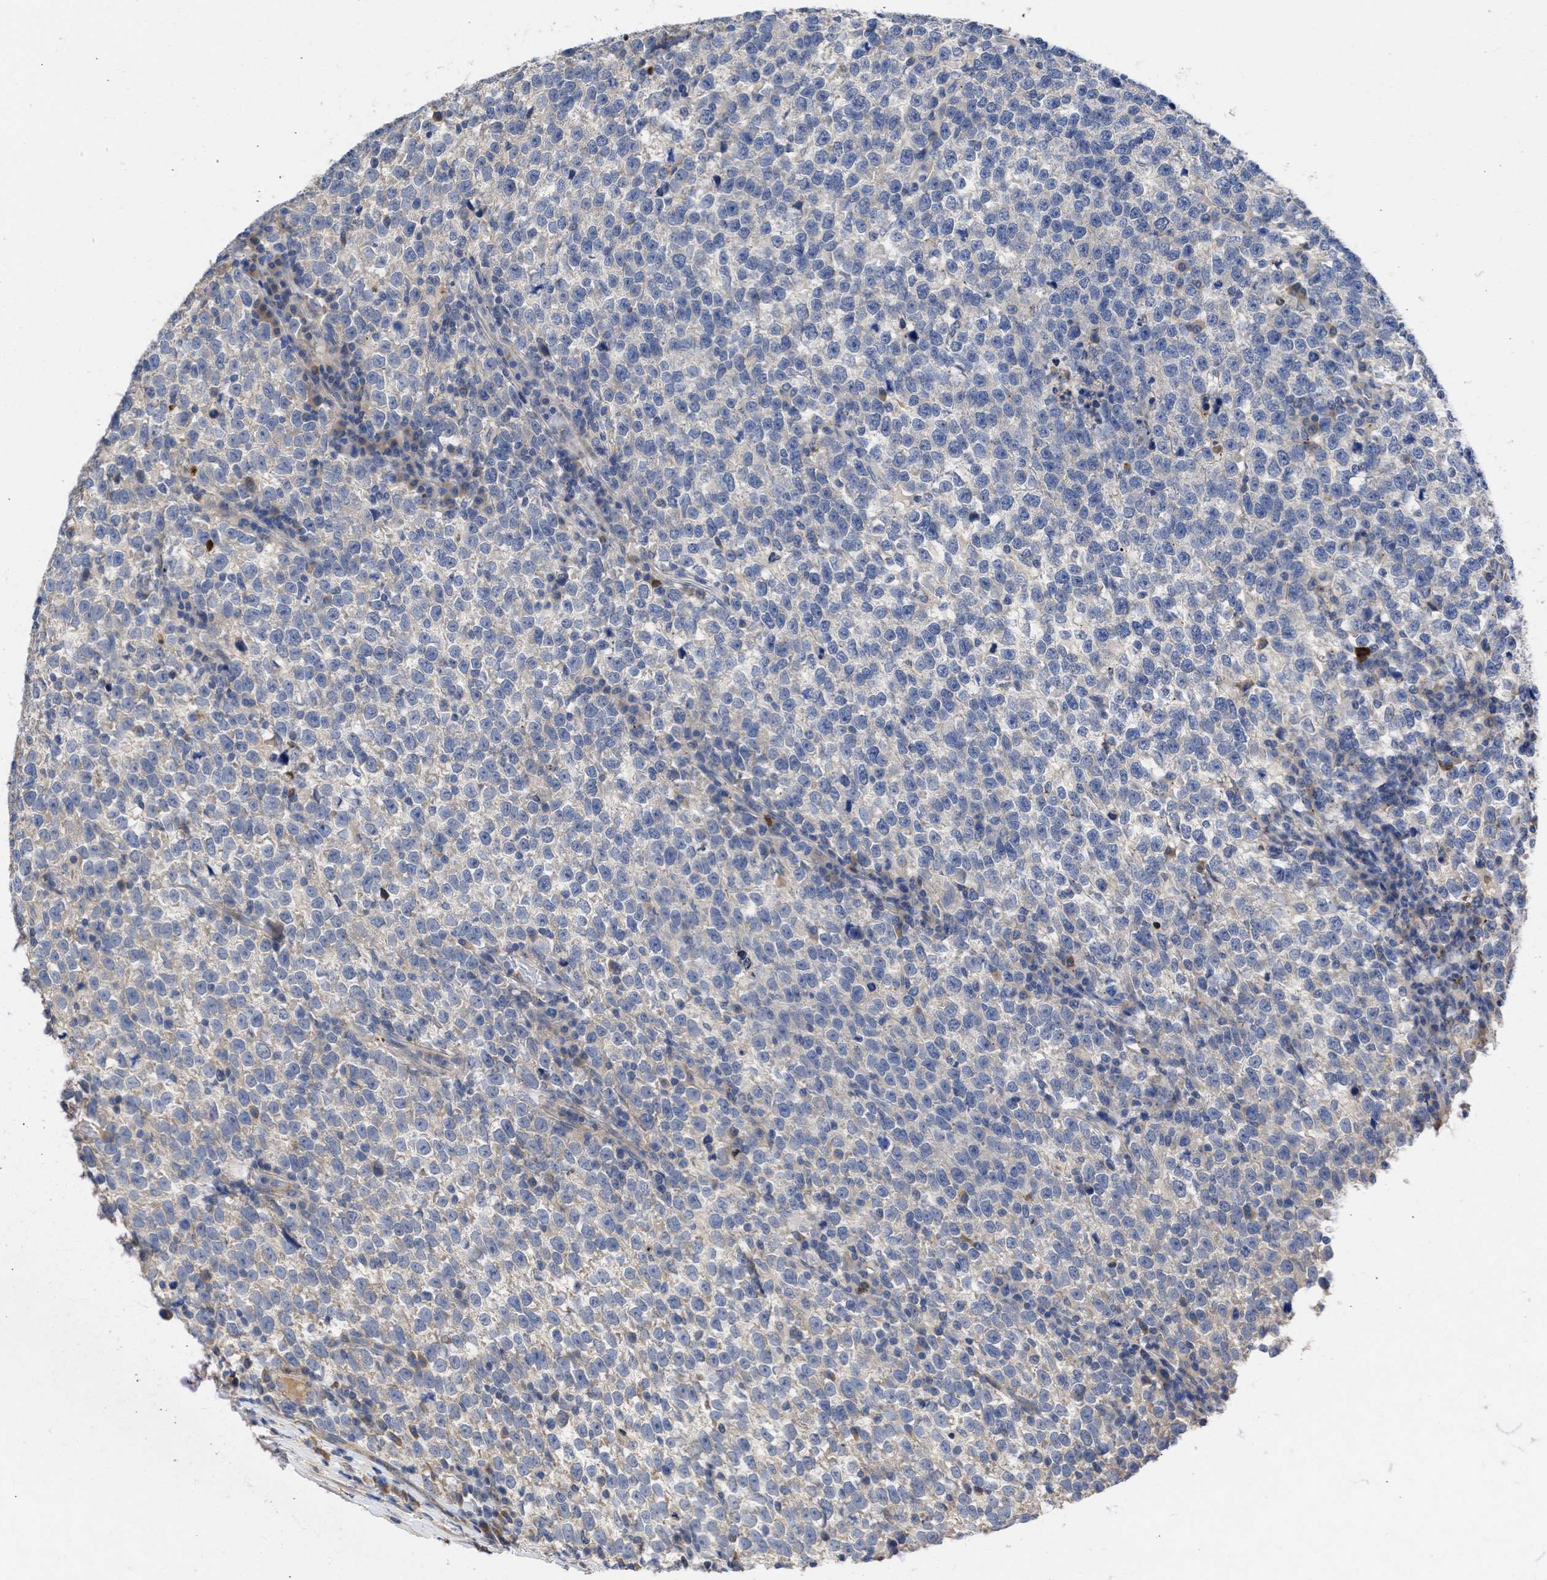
{"staining": {"intensity": "negative", "quantity": "none", "location": "none"}, "tissue": "testis cancer", "cell_type": "Tumor cells", "image_type": "cancer", "snomed": [{"axis": "morphology", "description": "Normal tissue, NOS"}, {"axis": "morphology", "description": "Seminoma, NOS"}, {"axis": "topography", "description": "Testis"}], "caption": "This is an IHC micrograph of human testis cancer. There is no positivity in tumor cells.", "gene": "ARHGEF4", "patient": {"sex": "male", "age": 43}}